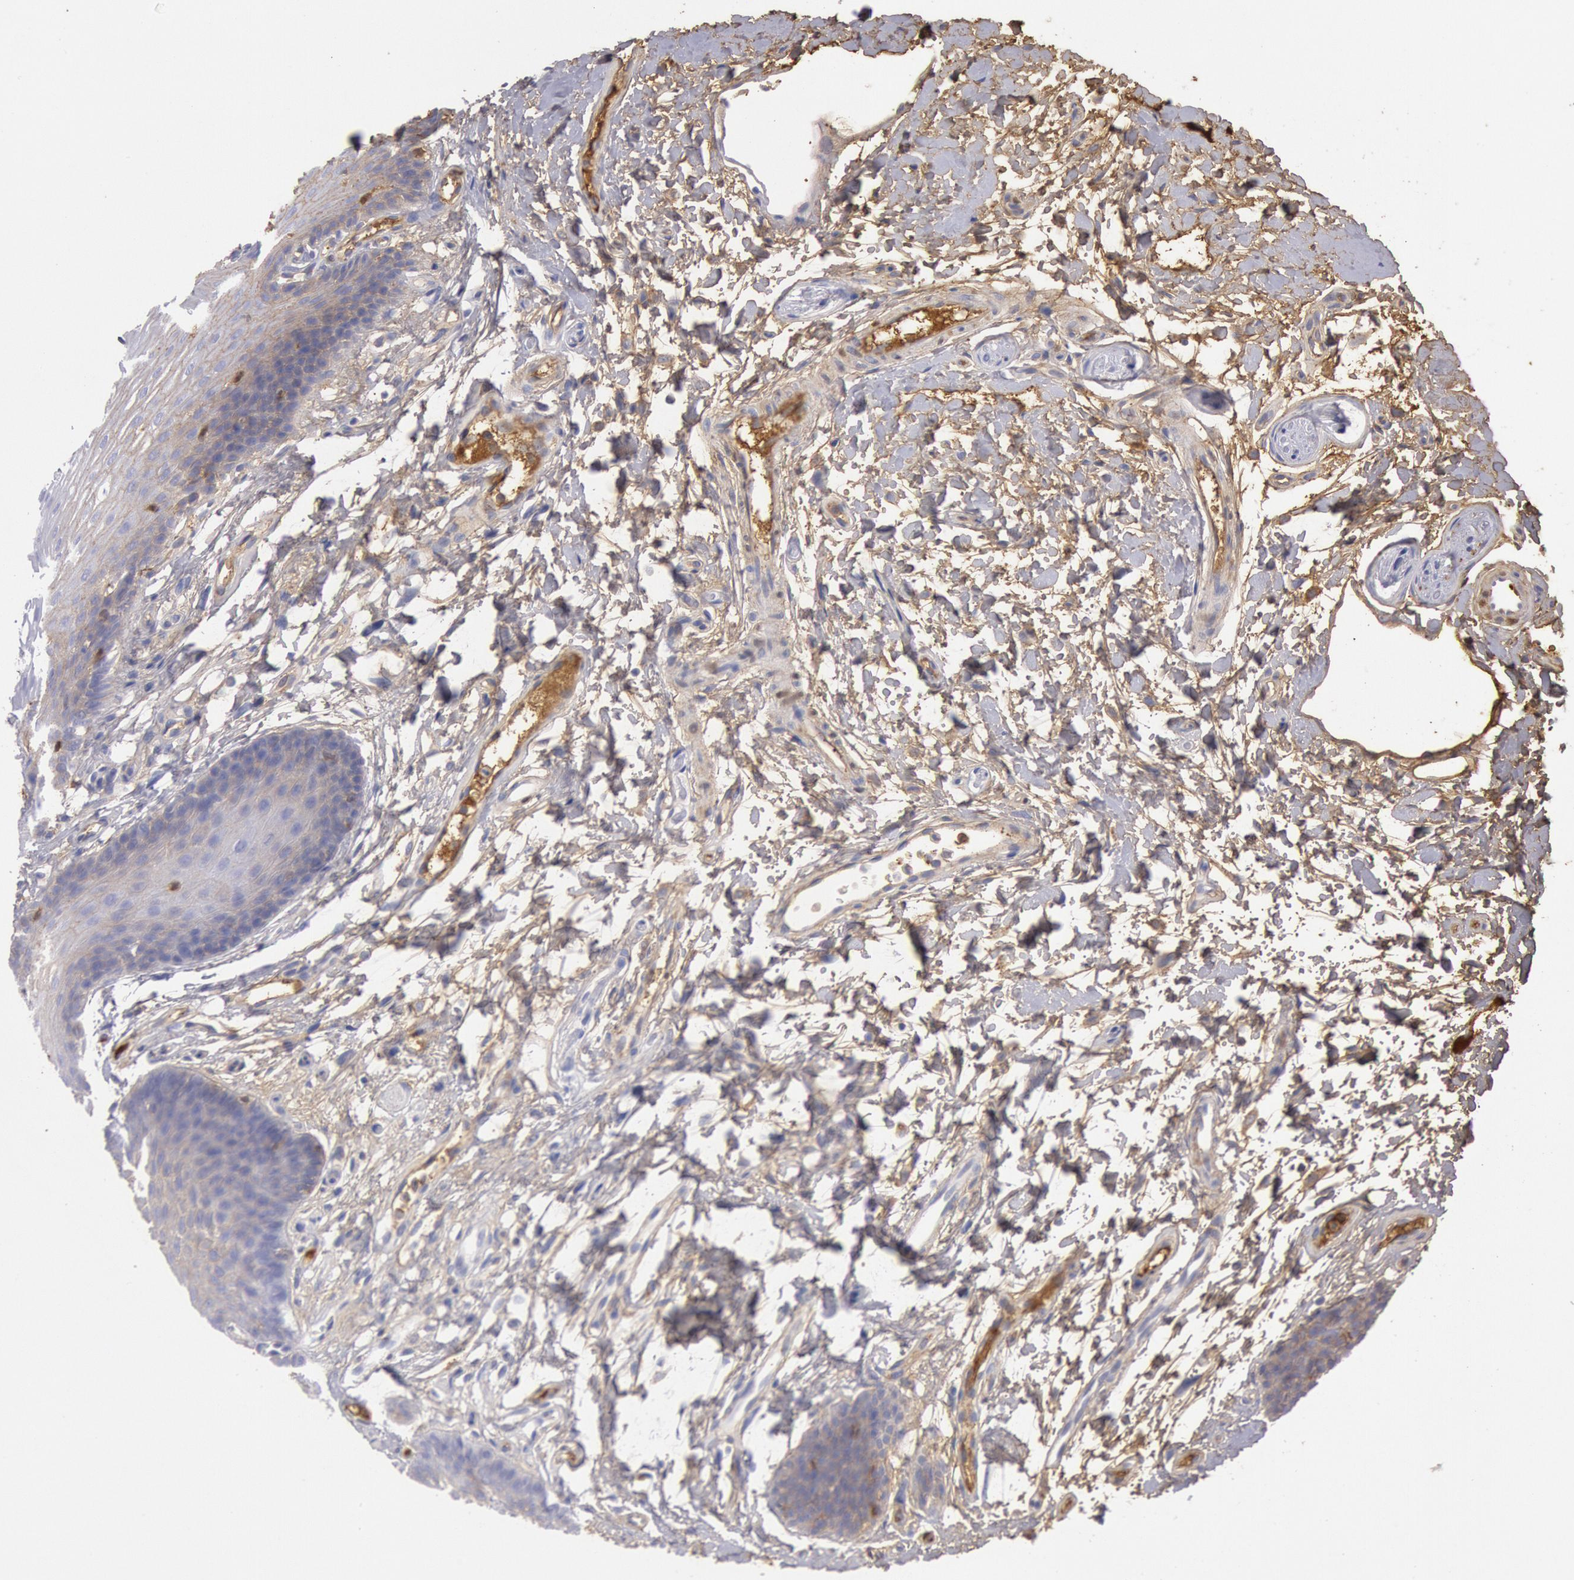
{"staining": {"intensity": "negative", "quantity": "none", "location": "none"}, "tissue": "oral mucosa", "cell_type": "Squamous epithelial cells", "image_type": "normal", "snomed": [{"axis": "morphology", "description": "Normal tissue, NOS"}, {"axis": "topography", "description": "Oral tissue"}], "caption": "This is an IHC image of benign human oral mucosa. There is no staining in squamous epithelial cells.", "gene": "IGHA1", "patient": {"sex": "male", "age": 62}}